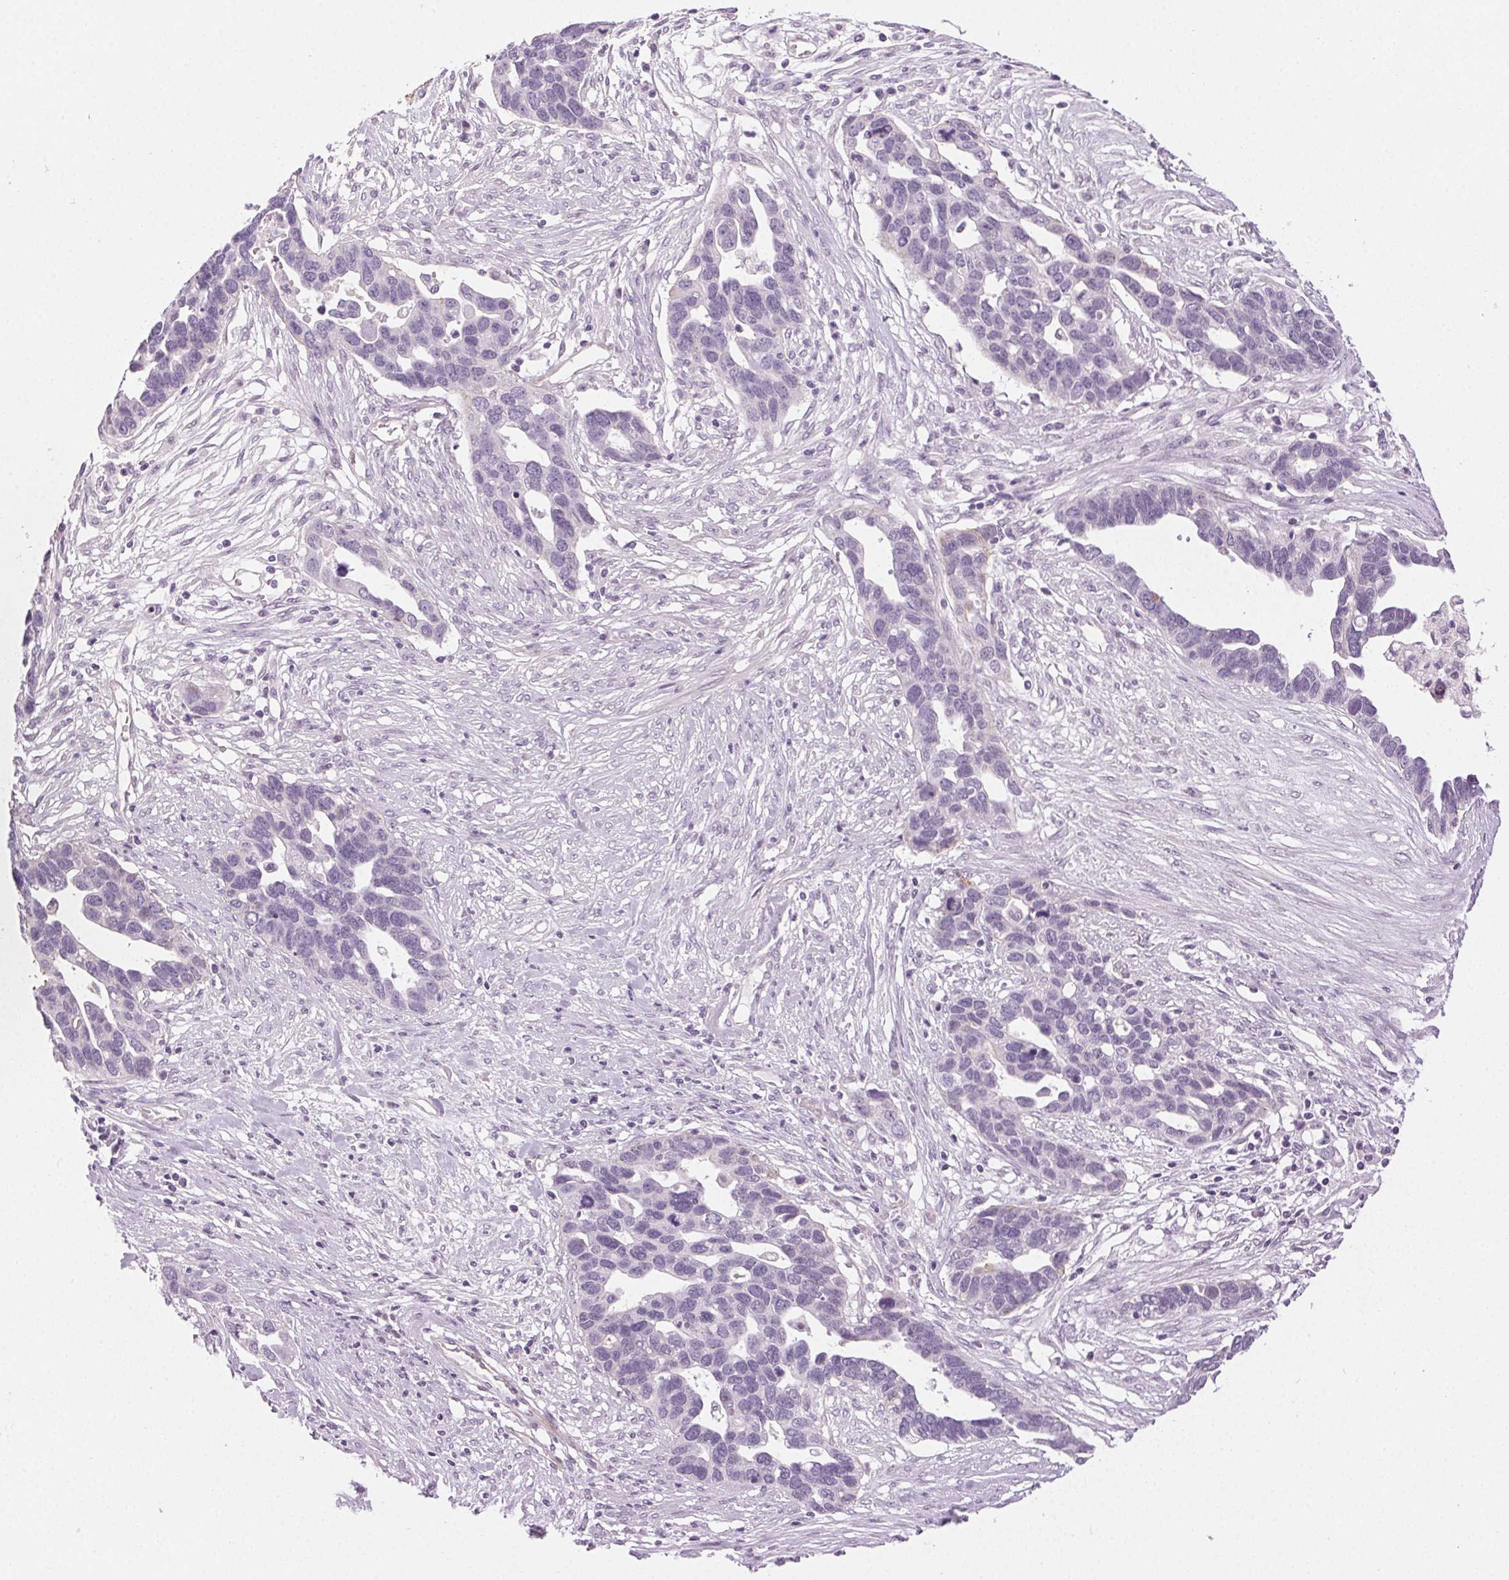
{"staining": {"intensity": "negative", "quantity": "none", "location": "none"}, "tissue": "ovarian cancer", "cell_type": "Tumor cells", "image_type": "cancer", "snomed": [{"axis": "morphology", "description": "Cystadenocarcinoma, serous, NOS"}, {"axis": "topography", "description": "Ovary"}], "caption": "DAB immunohistochemical staining of ovarian cancer reveals no significant staining in tumor cells.", "gene": "AIF1L", "patient": {"sex": "female", "age": 54}}